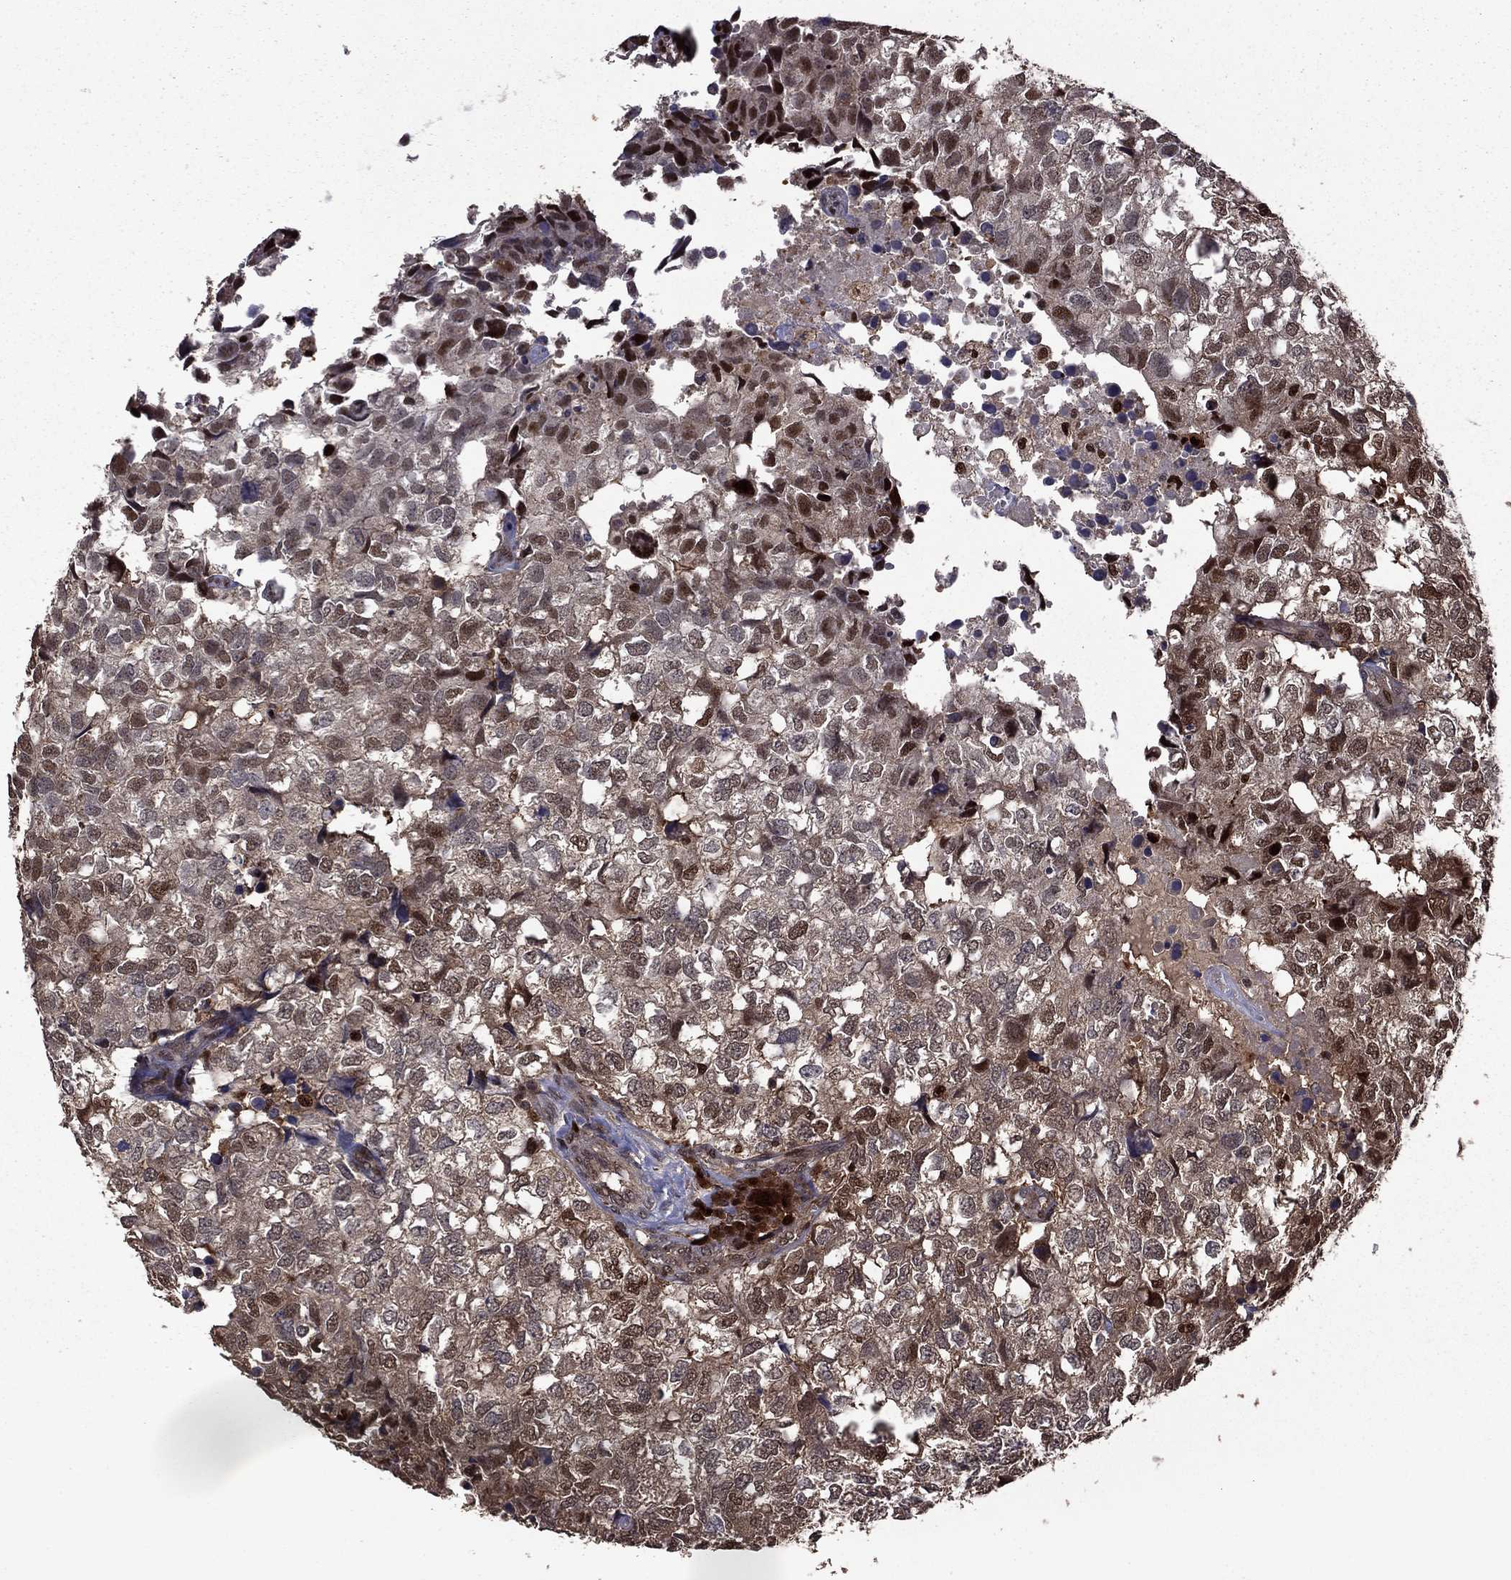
{"staining": {"intensity": "strong", "quantity": "<25%", "location": "cytoplasmic/membranous,nuclear"}, "tissue": "breast cancer", "cell_type": "Tumor cells", "image_type": "cancer", "snomed": [{"axis": "morphology", "description": "Duct carcinoma"}, {"axis": "topography", "description": "Breast"}], "caption": "Human infiltrating ductal carcinoma (breast) stained for a protein (brown) displays strong cytoplasmic/membranous and nuclear positive expression in about <25% of tumor cells.", "gene": "APPBP2", "patient": {"sex": "female", "age": 30}}